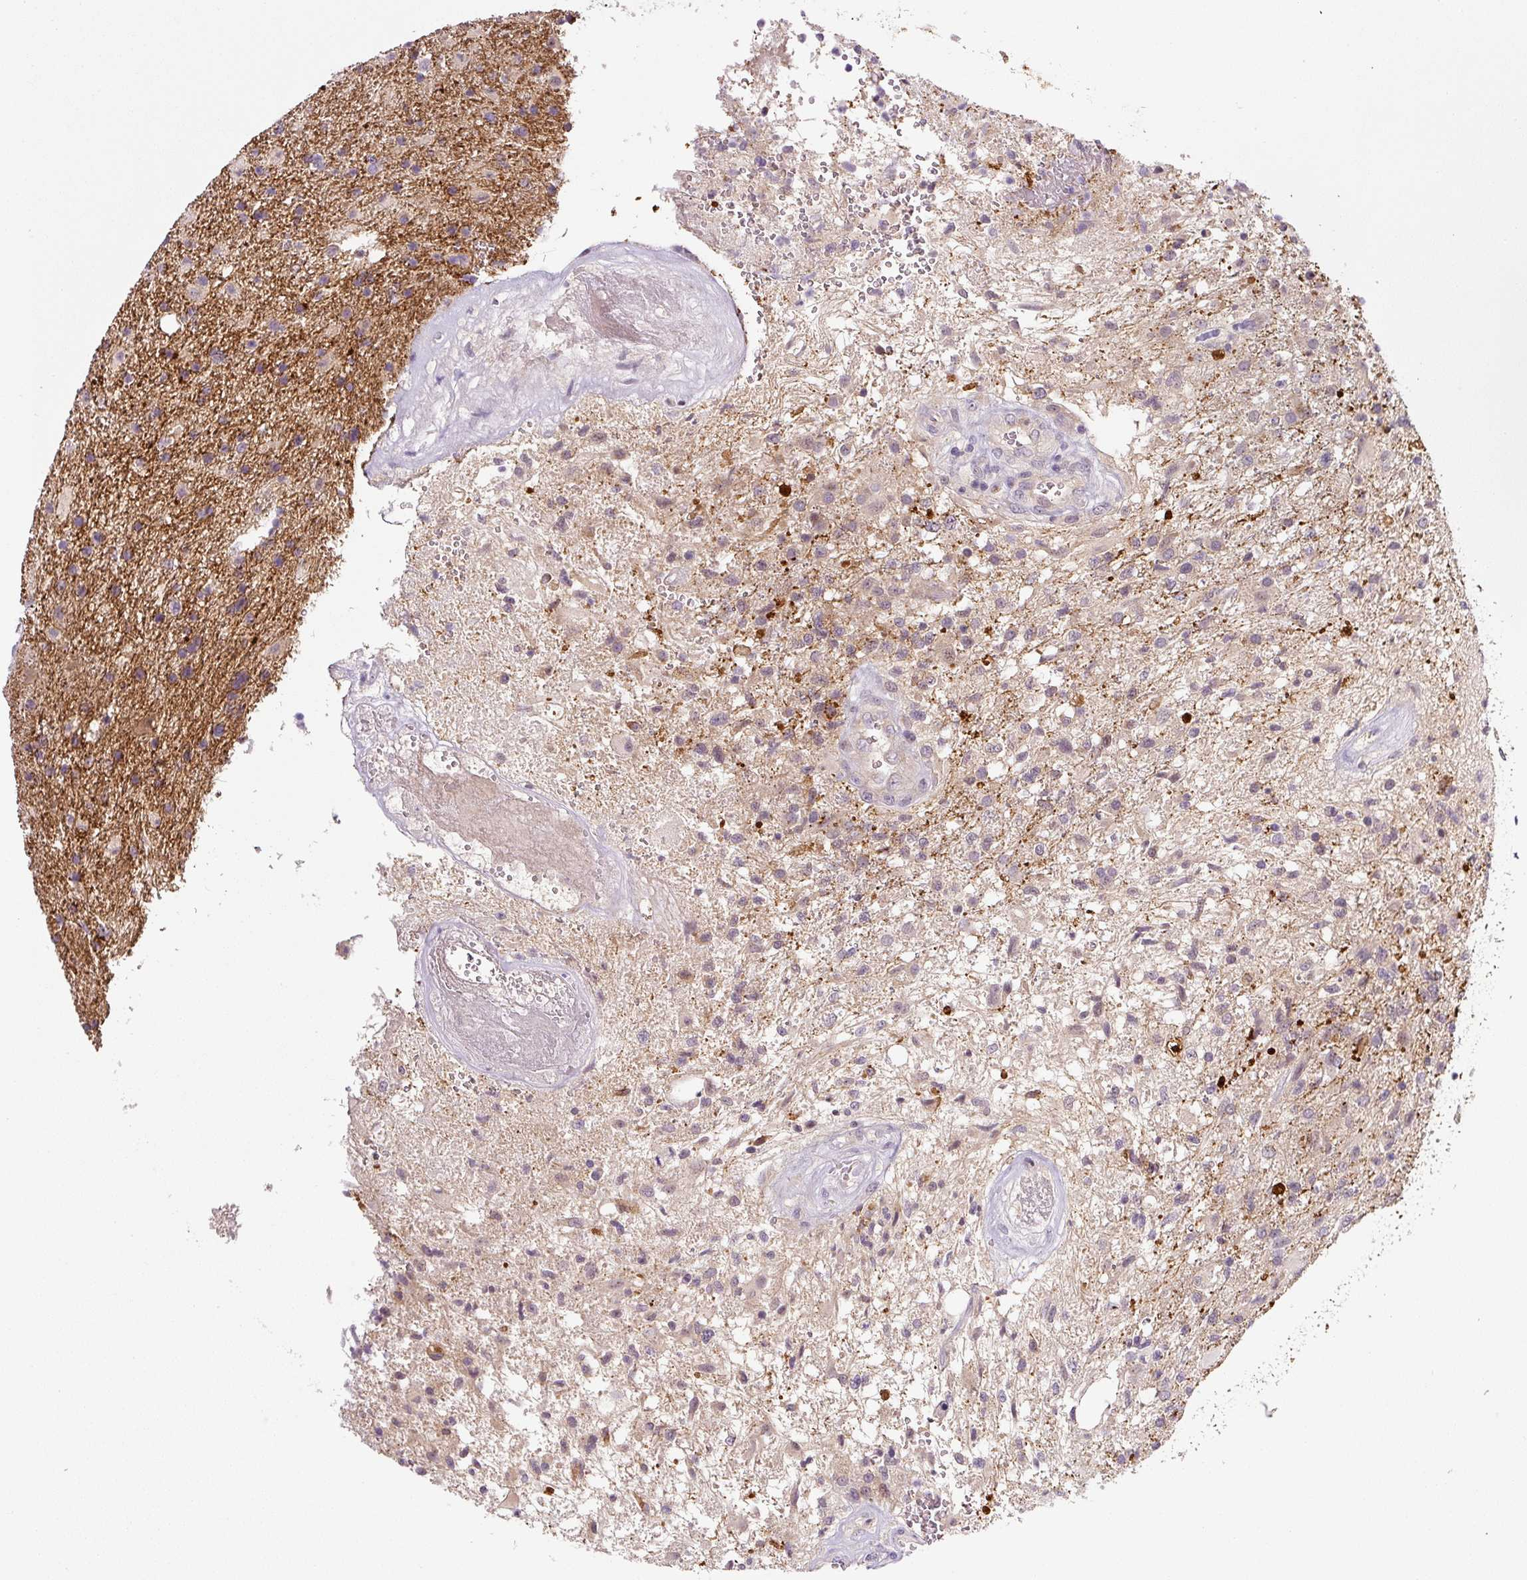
{"staining": {"intensity": "negative", "quantity": "none", "location": "none"}, "tissue": "glioma", "cell_type": "Tumor cells", "image_type": "cancer", "snomed": [{"axis": "morphology", "description": "Glioma, malignant, High grade"}, {"axis": "topography", "description": "Brain"}], "caption": "Immunohistochemistry (IHC) of malignant glioma (high-grade) exhibits no positivity in tumor cells. Brightfield microscopy of immunohistochemistry stained with DAB (brown) and hematoxylin (blue), captured at high magnification.", "gene": "PRKAA2", "patient": {"sex": "male", "age": 56}}